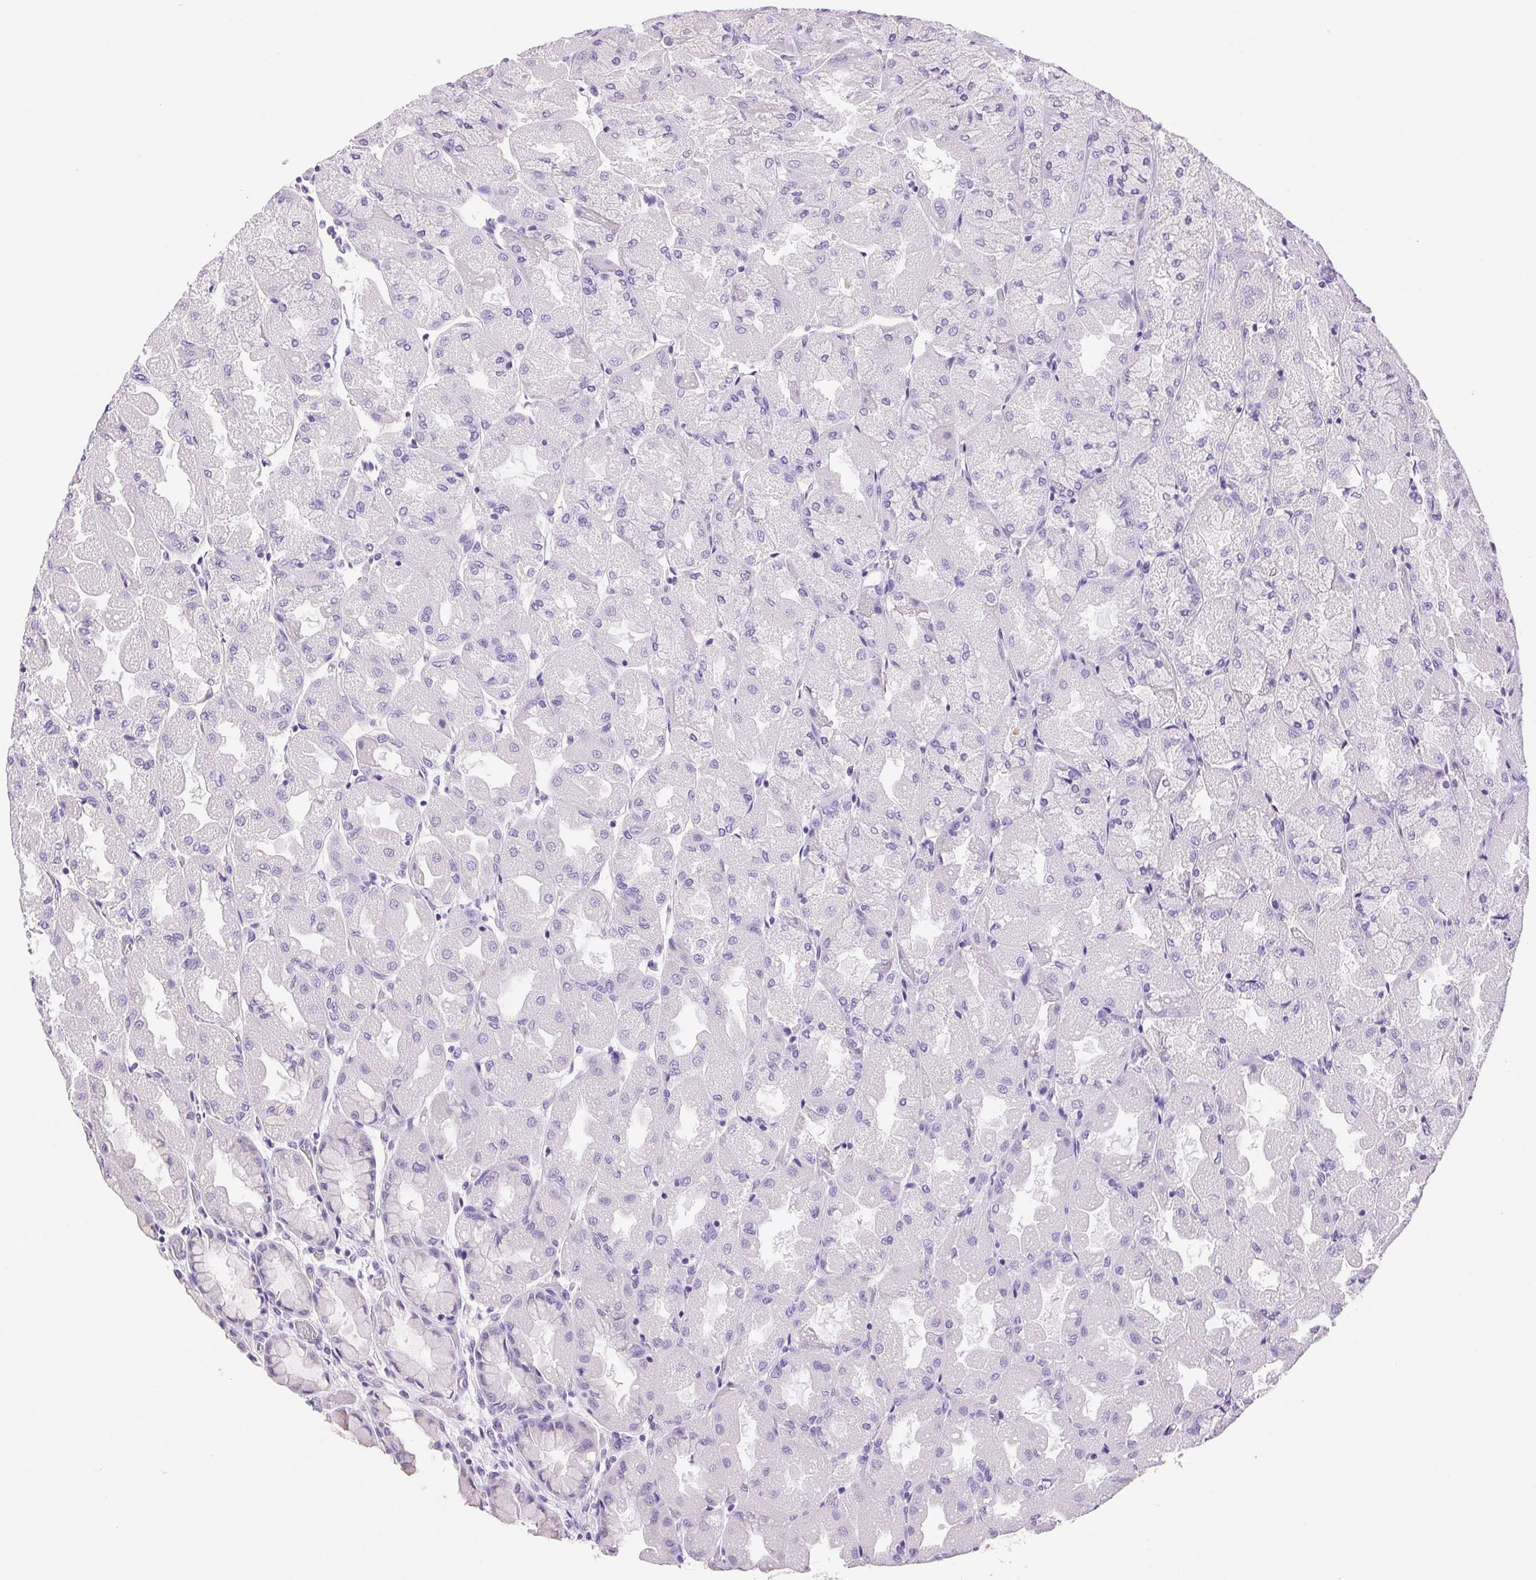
{"staining": {"intensity": "weak", "quantity": "<25%", "location": "cytoplasmic/membranous"}, "tissue": "stomach", "cell_type": "Glandular cells", "image_type": "normal", "snomed": [{"axis": "morphology", "description": "Normal tissue, NOS"}, {"axis": "topography", "description": "Stomach"}], "caption": "IHC image of unremarkable human stomach stained for a protein (brown), which displays no staining in glandular cells. Nuclei are stained in blue.", "gene": "SERPINB3", "patient": {"sex": "female", "age": 61}}